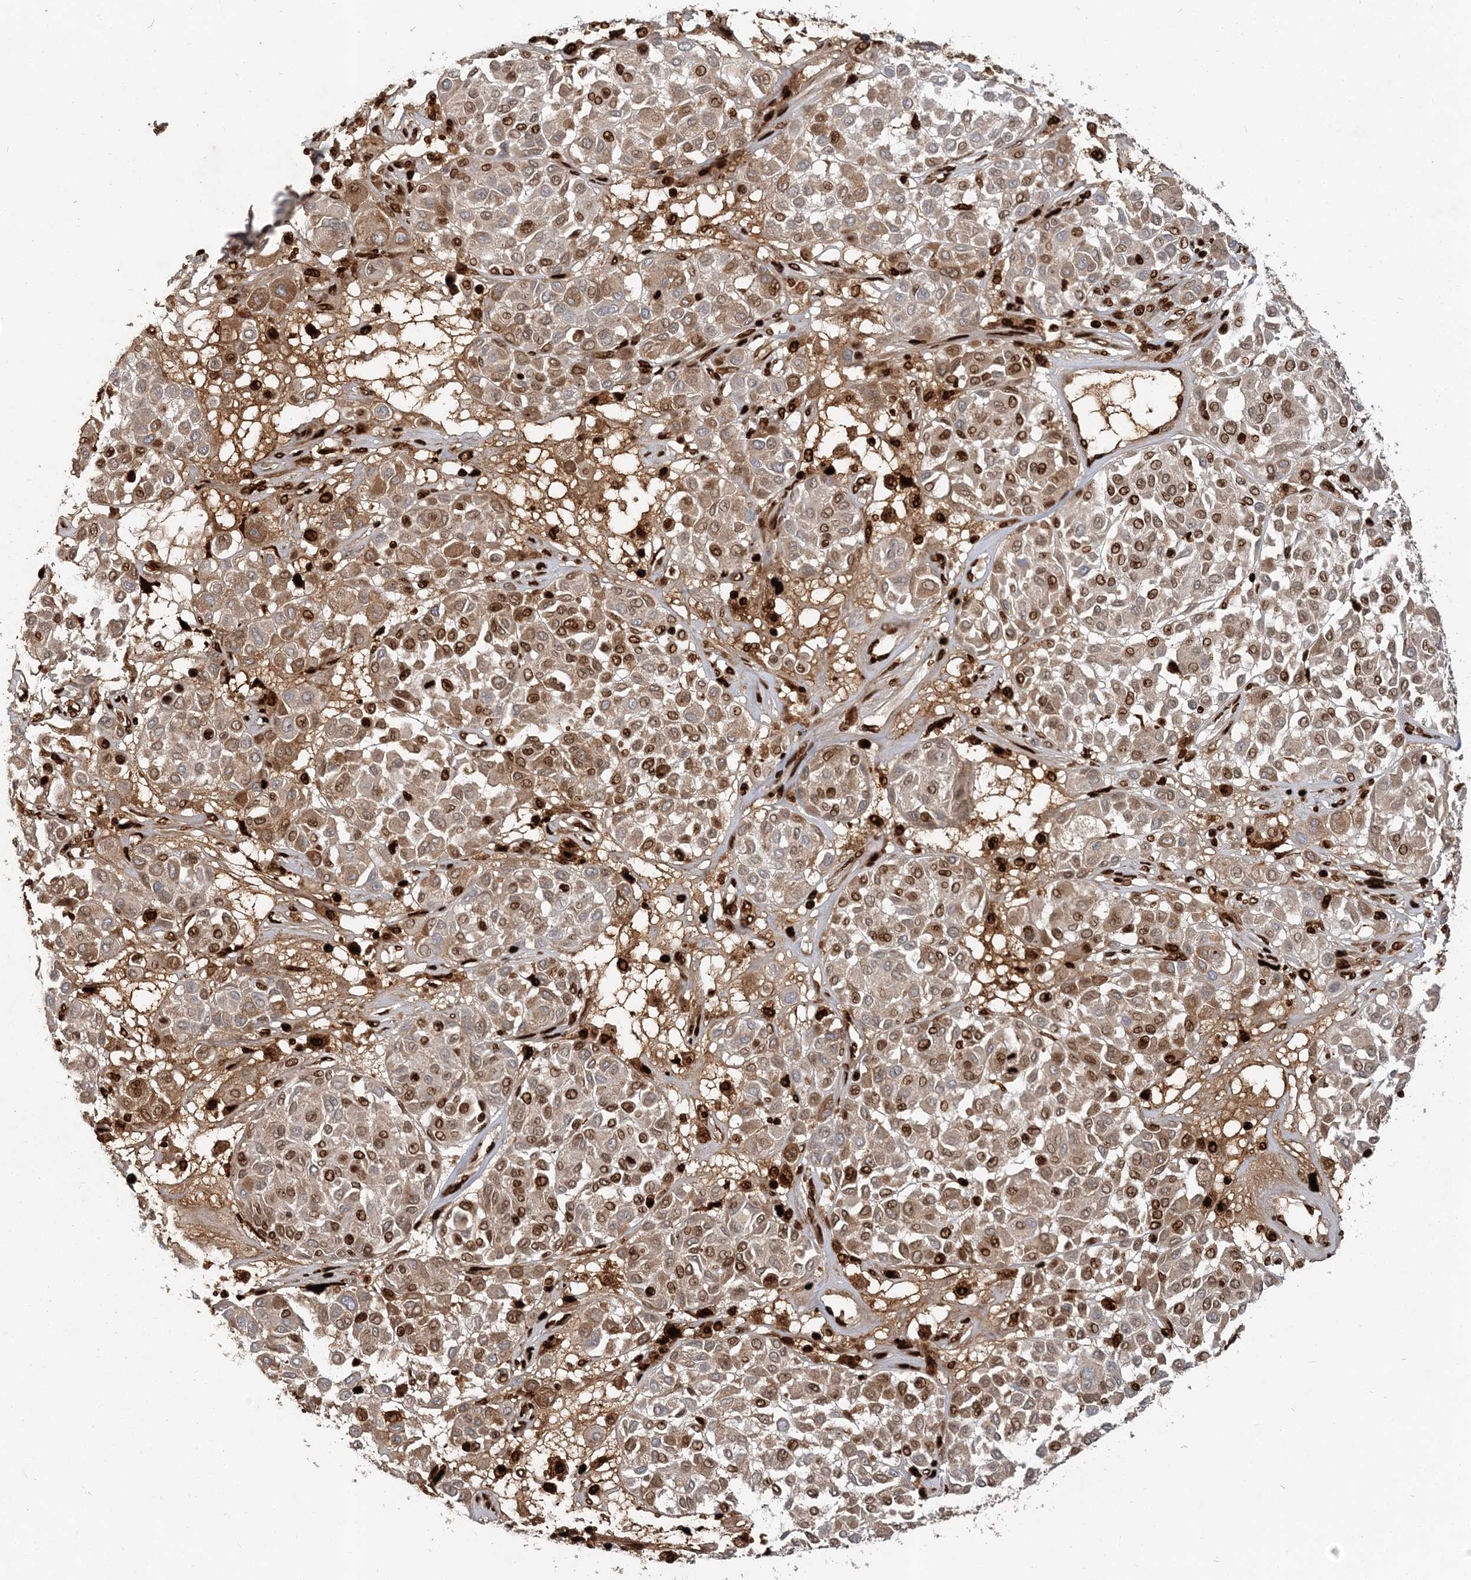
{"staining": {"intensity": "strong", "quantity": "25%-75%", "location": "cytoplasmic/membranous,nuclear"}, "tissue": "melanoma", "cell_type": "Tumor cells", "image_type": "cancer", "snomed": [{"axis": "morphology", "description": "Malignant melanoma, Metastatic site"}, {"axis": "topography", "description": "Soft tissue"}], "caption": "DAB immunohistochemical staining of human melanoma reveals strong cytoplasmic/membranous and nuclear protein positivity in about 25%-75% of tumor cells.", "gene": "RAB14", "patient": {"sex": "male", "age": 41}}